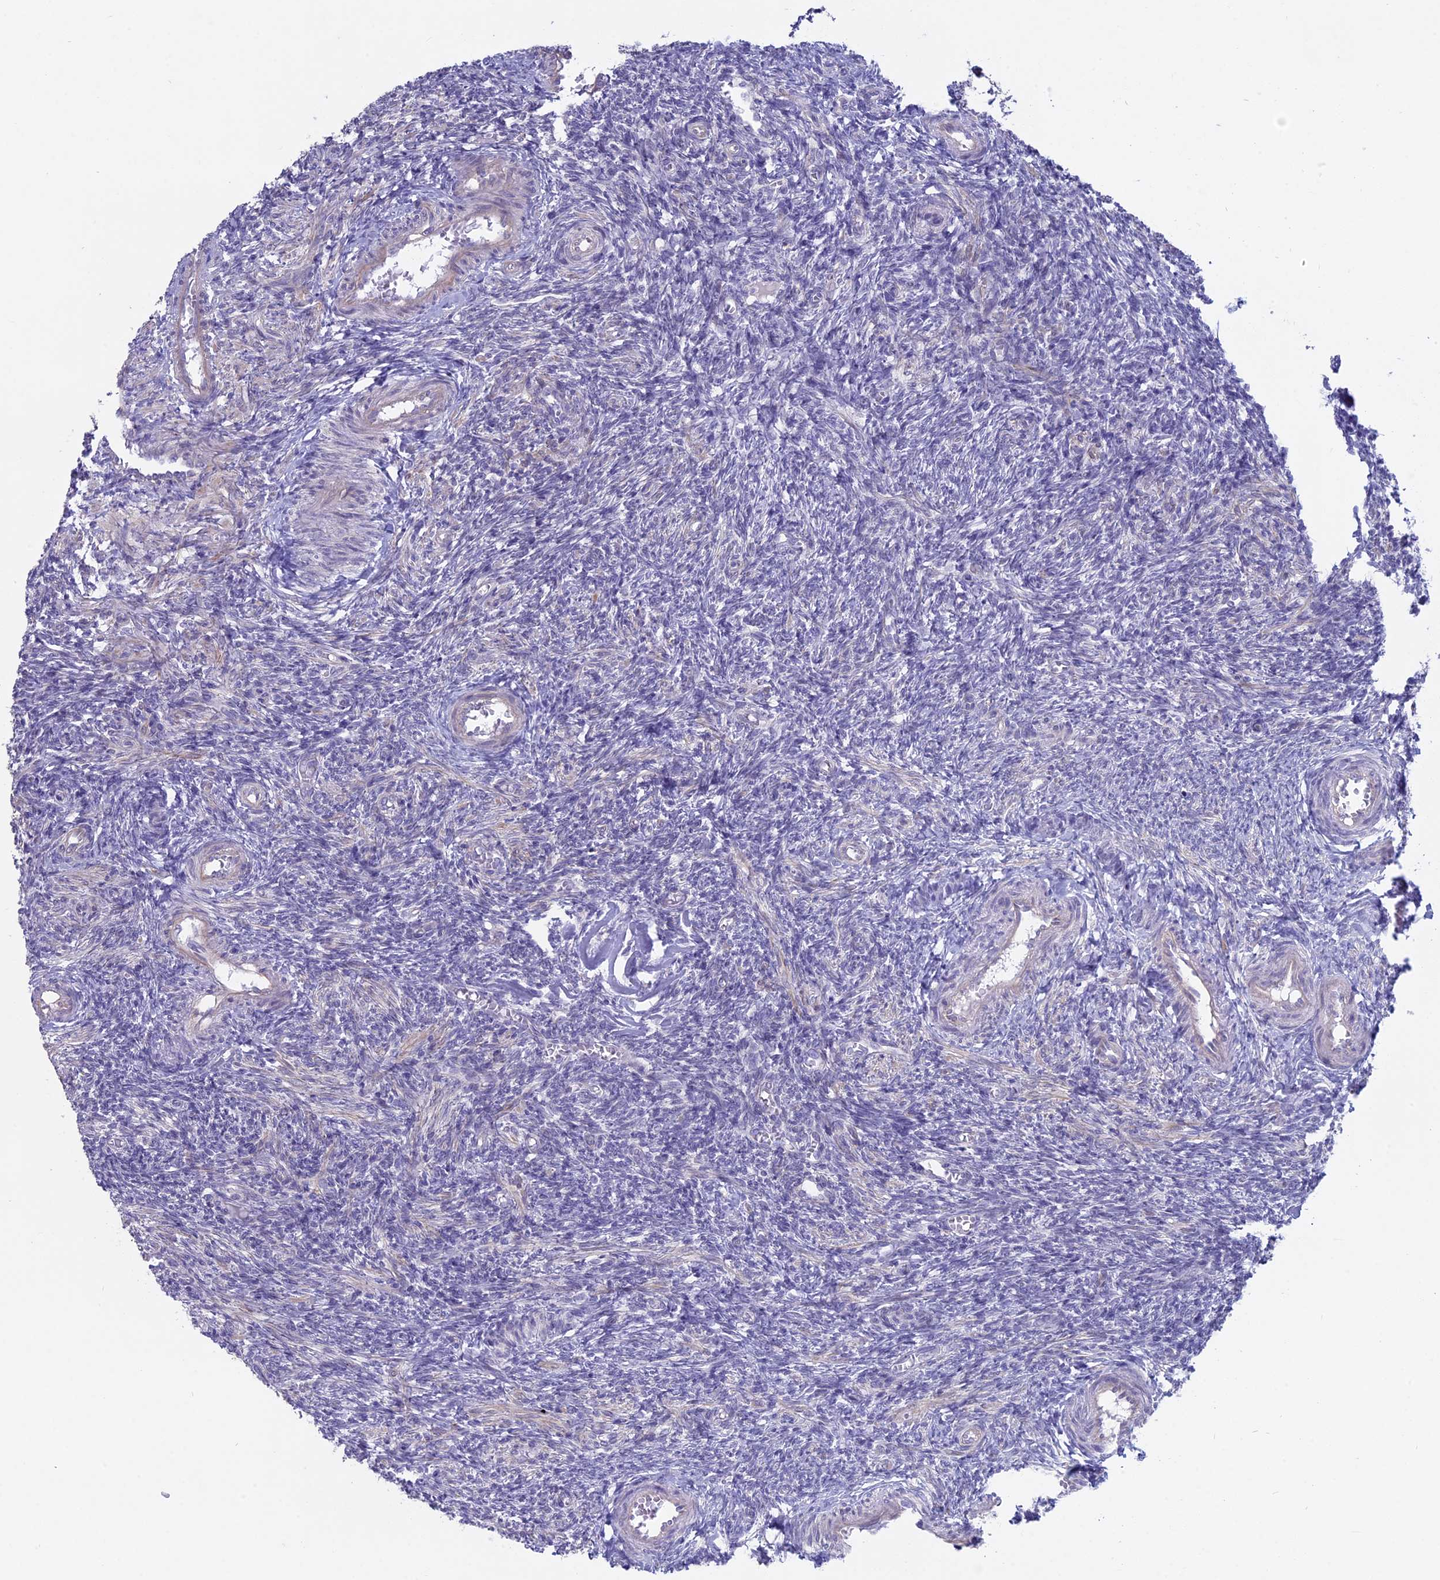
{"staining": {"intensity": "strong", "quantity": ">75%", "location": "cytoplasmic/membranous"}, "tissue": "ovary", "cell_type": "Follicle cells", "image_type": "normal", "snomed": [{"axis": "morphology", "description": "Normal tissue, NOS"}, {"axis": "topography", "description": "Ovary"}], "caption": "A high-resolution histopathology image shows IHC staining of unremarkable ovary, which reveals strong cytoplasmic/membranous staining in approximately >75% of follicle cells.", "gene": "MYO5B", "patient": {"sex": "female", "age": 27}}